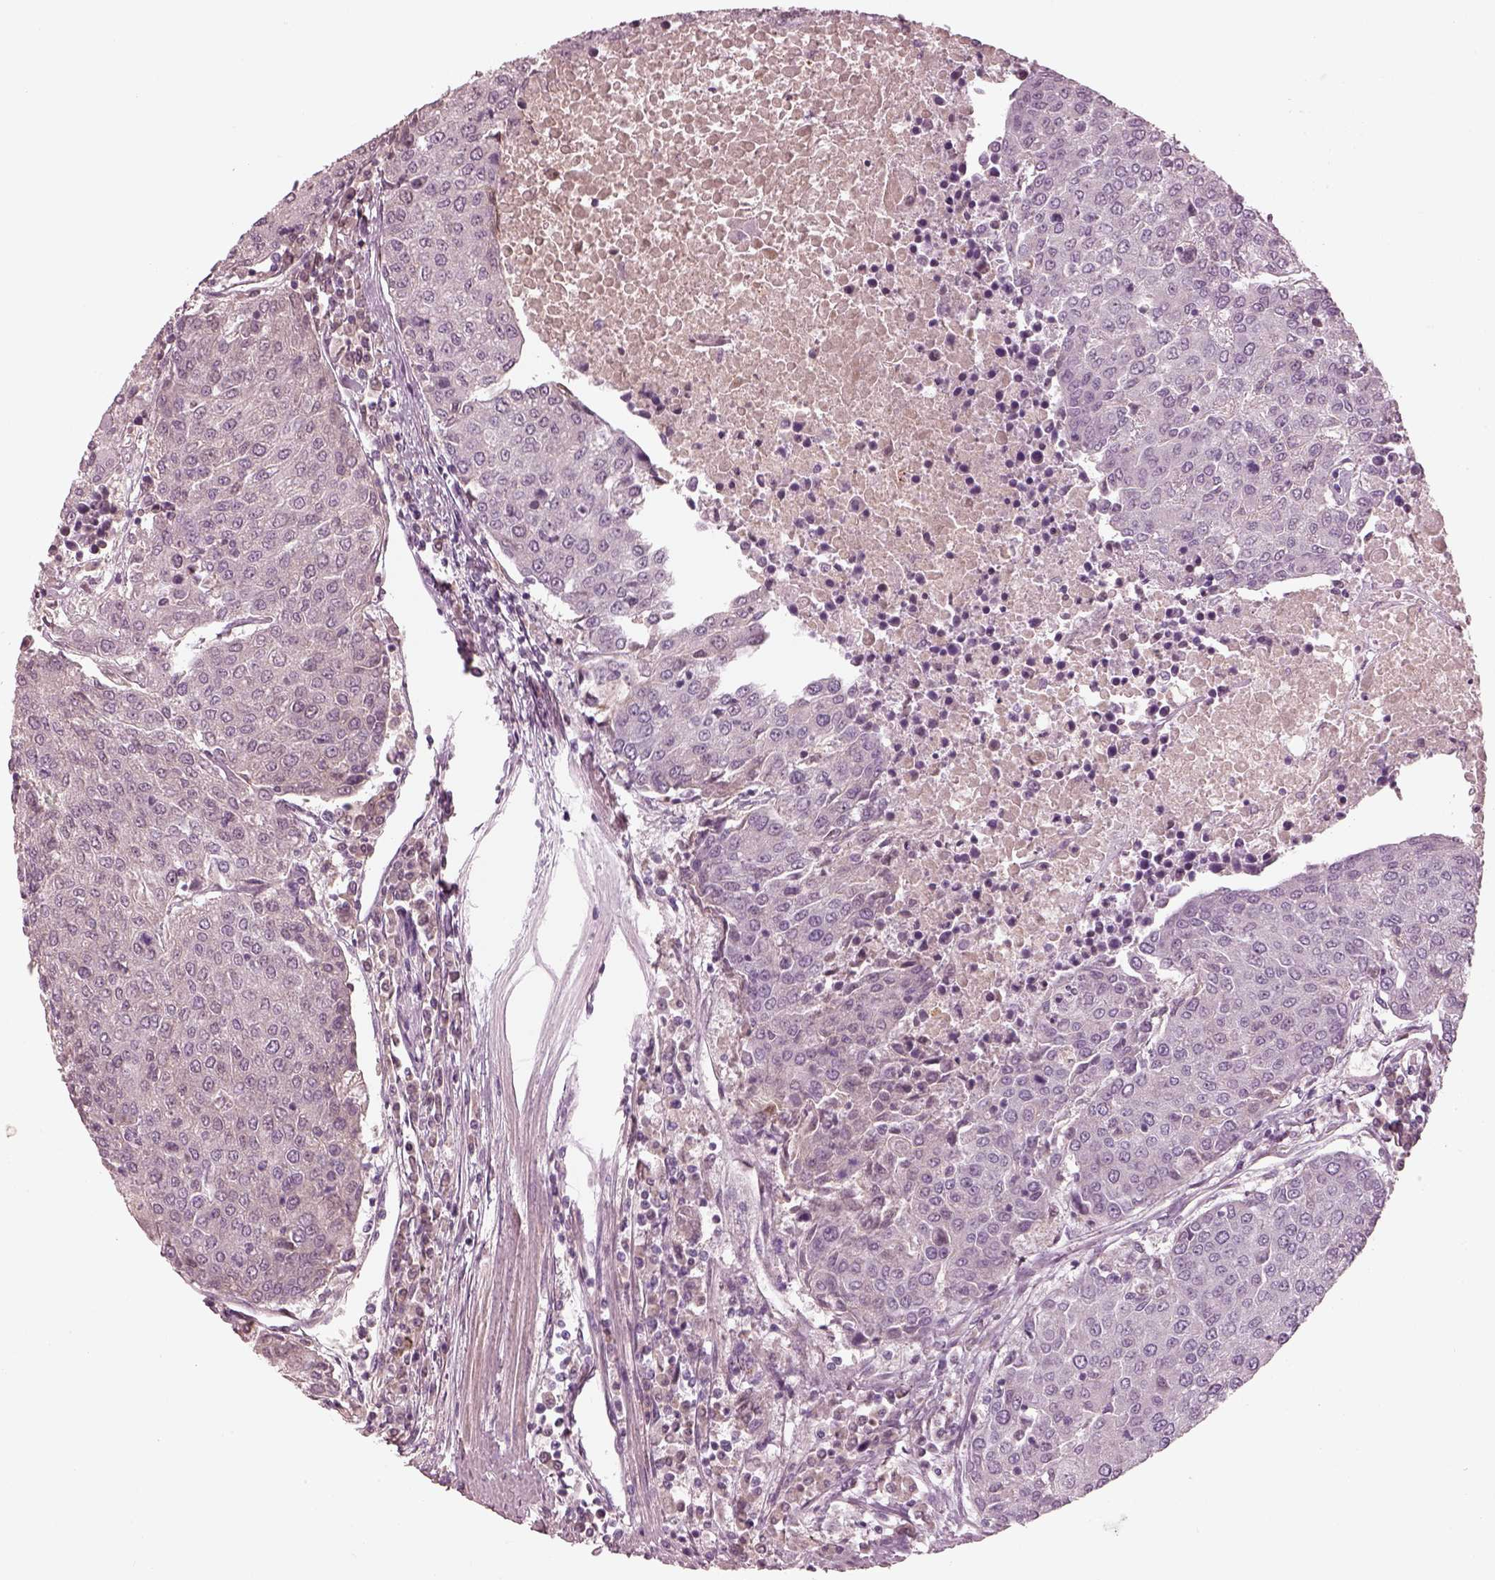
{"staining": {"intensity": "negative", "quantity": "none", "location": "none"}, "tissue": "urothelial cancer", "cell_type": "Tumor cells", "image_type": "cancer", "snomed": [{"axis": "morphology", "description": "Urothelial carcinoma, High grade"}, {"axis": "topography", "description": "Urinary bladder"}], "caption": "Tumor cells show no significant protein positivity in urothelial carcinoma (high-grade). (Stains: DAB (3,3'-diaminobenzidine) immunohistochemistry with hematoxylin counter stain, Microscopy: brightfield microscopy at high magnification).", "gene": "KCNA2", "patient": {"sex": "female", "age": 85}}